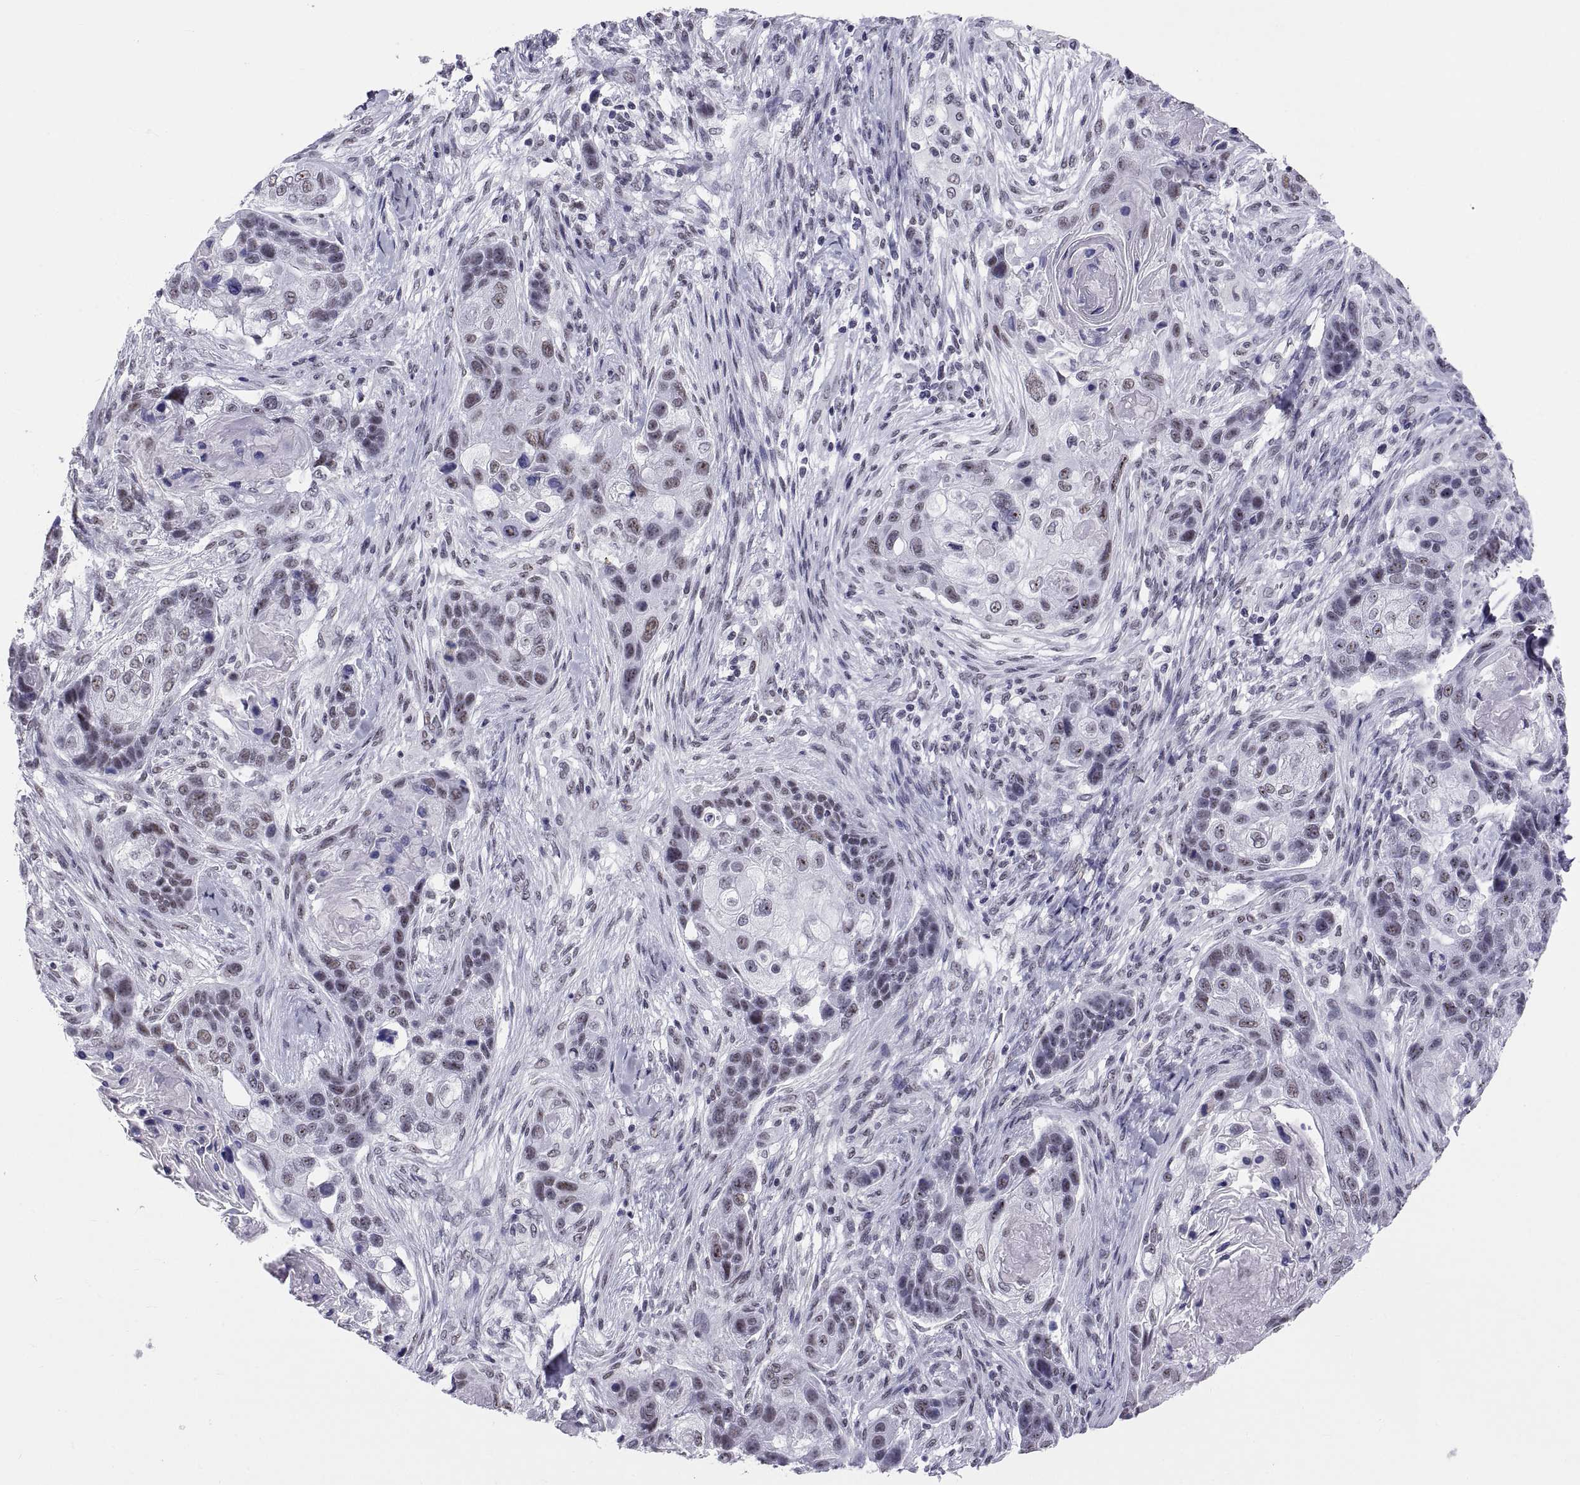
{"staining": {"intensity": "moderate", "quantity": "<25%", "location": "nuclear"}, "tissue": "lung cancer", "cell_type": "Tumor cells", "image_type": "cancer", "snomed": [{"axis": "morphology", "description": "Squamous cell carcinoma, NOS"}, {"axis": "topography", "description": "Lung"}], "caption": "Protein positivity by IHC displays moderate nuclear expression in approximately <25% of tumor cells in lung cancer (squamous cell carcinoma). Nuclei are stained in blue.", "gene": "NEUROD6", "patient": {"sex": "male", "age": 69}}